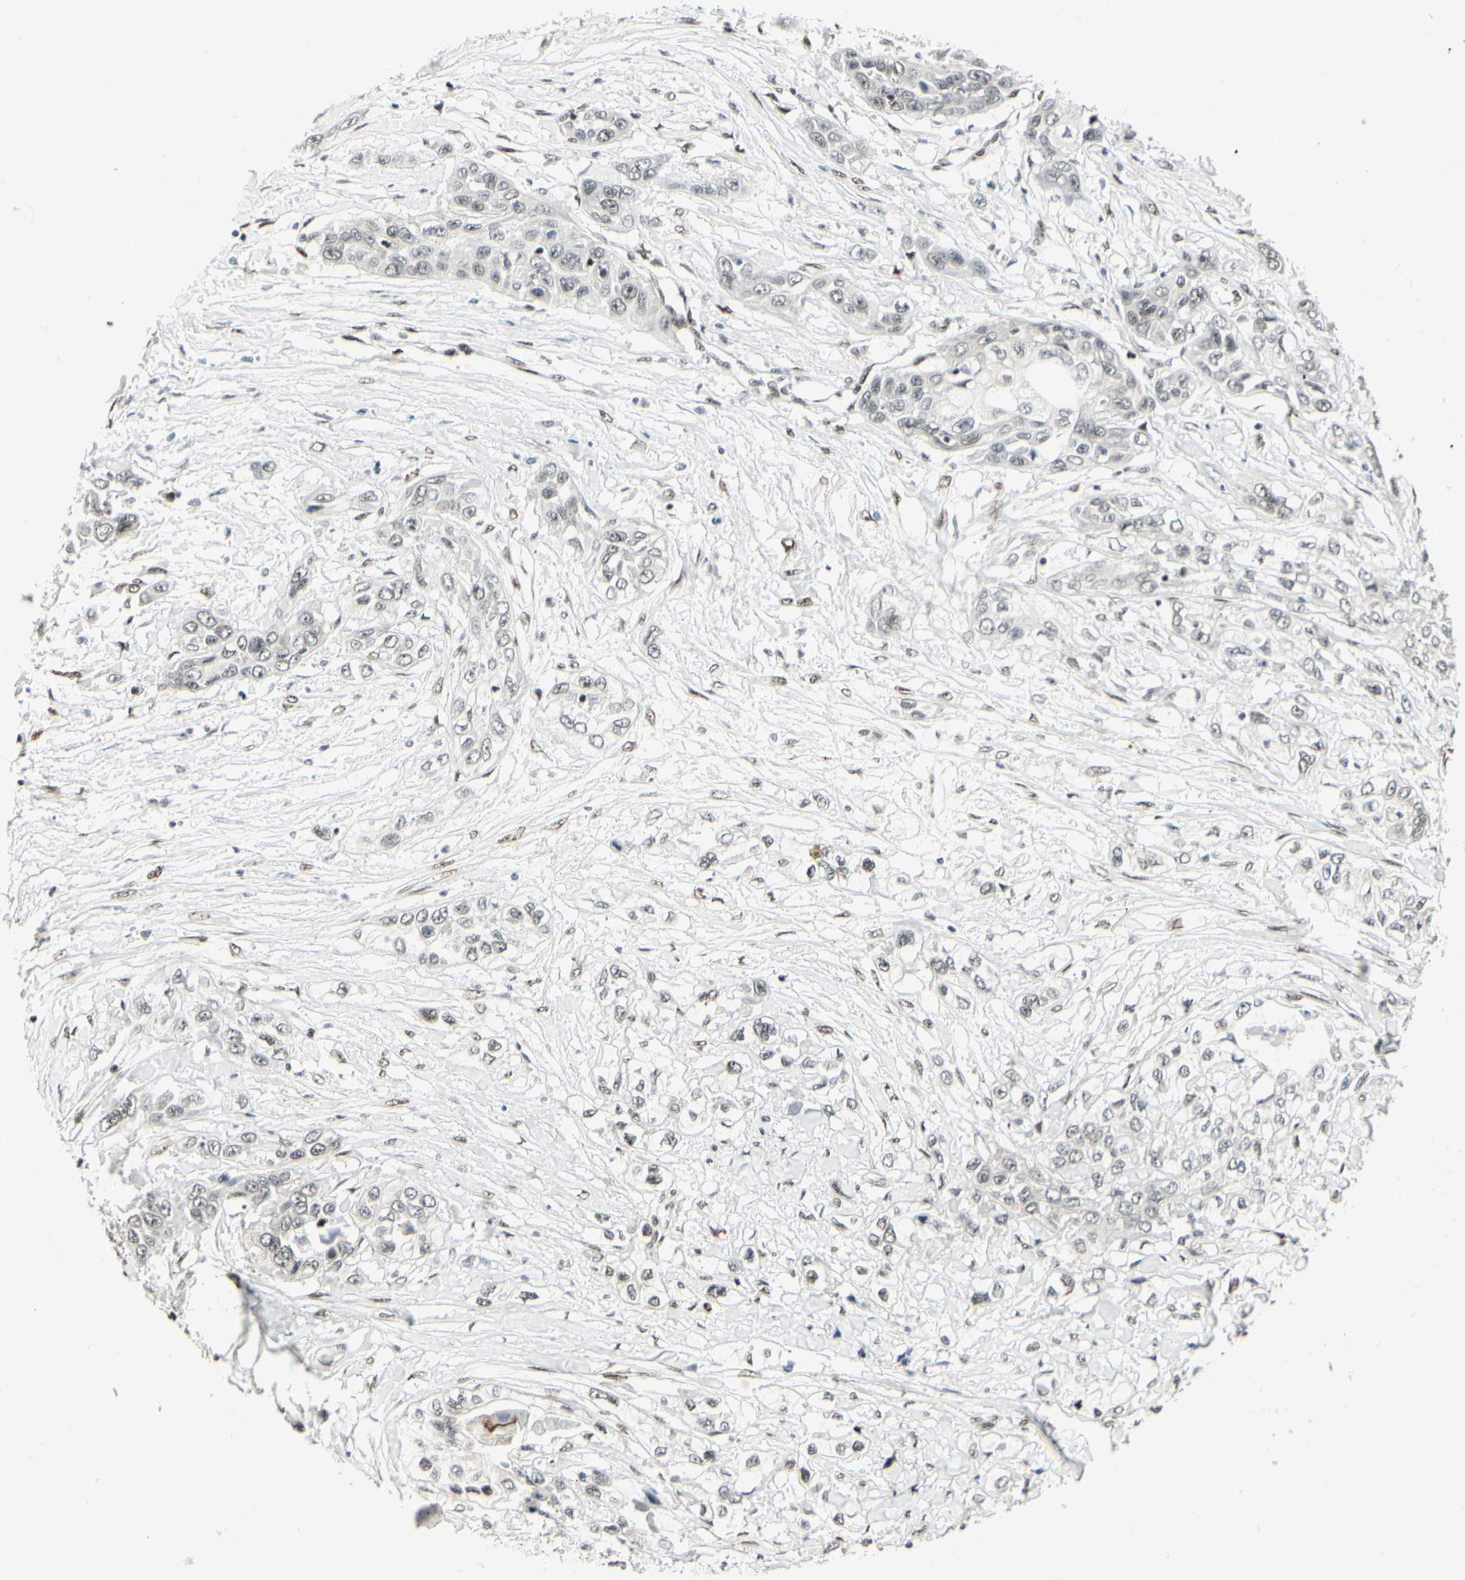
{"staining": {"intensity": "negative", "quantity": "none", "location": "none"}, "tissue": "pancreatic cancer", "cell_type": "Tumor cells", "image_type": "cancer", "snomed": [{"axis": "morphology", "description": "Adenocarcinoma, NOS"}, {"axis": "topography", "description": "Pancreas"}], "caption": "Human pancreatic cancer (adenocarcinoma) stained for a protein using IHC shows no positivity in tumor cells.", "gene": "FOXJ2", "patient": {"sex": "female", "age": 70}}